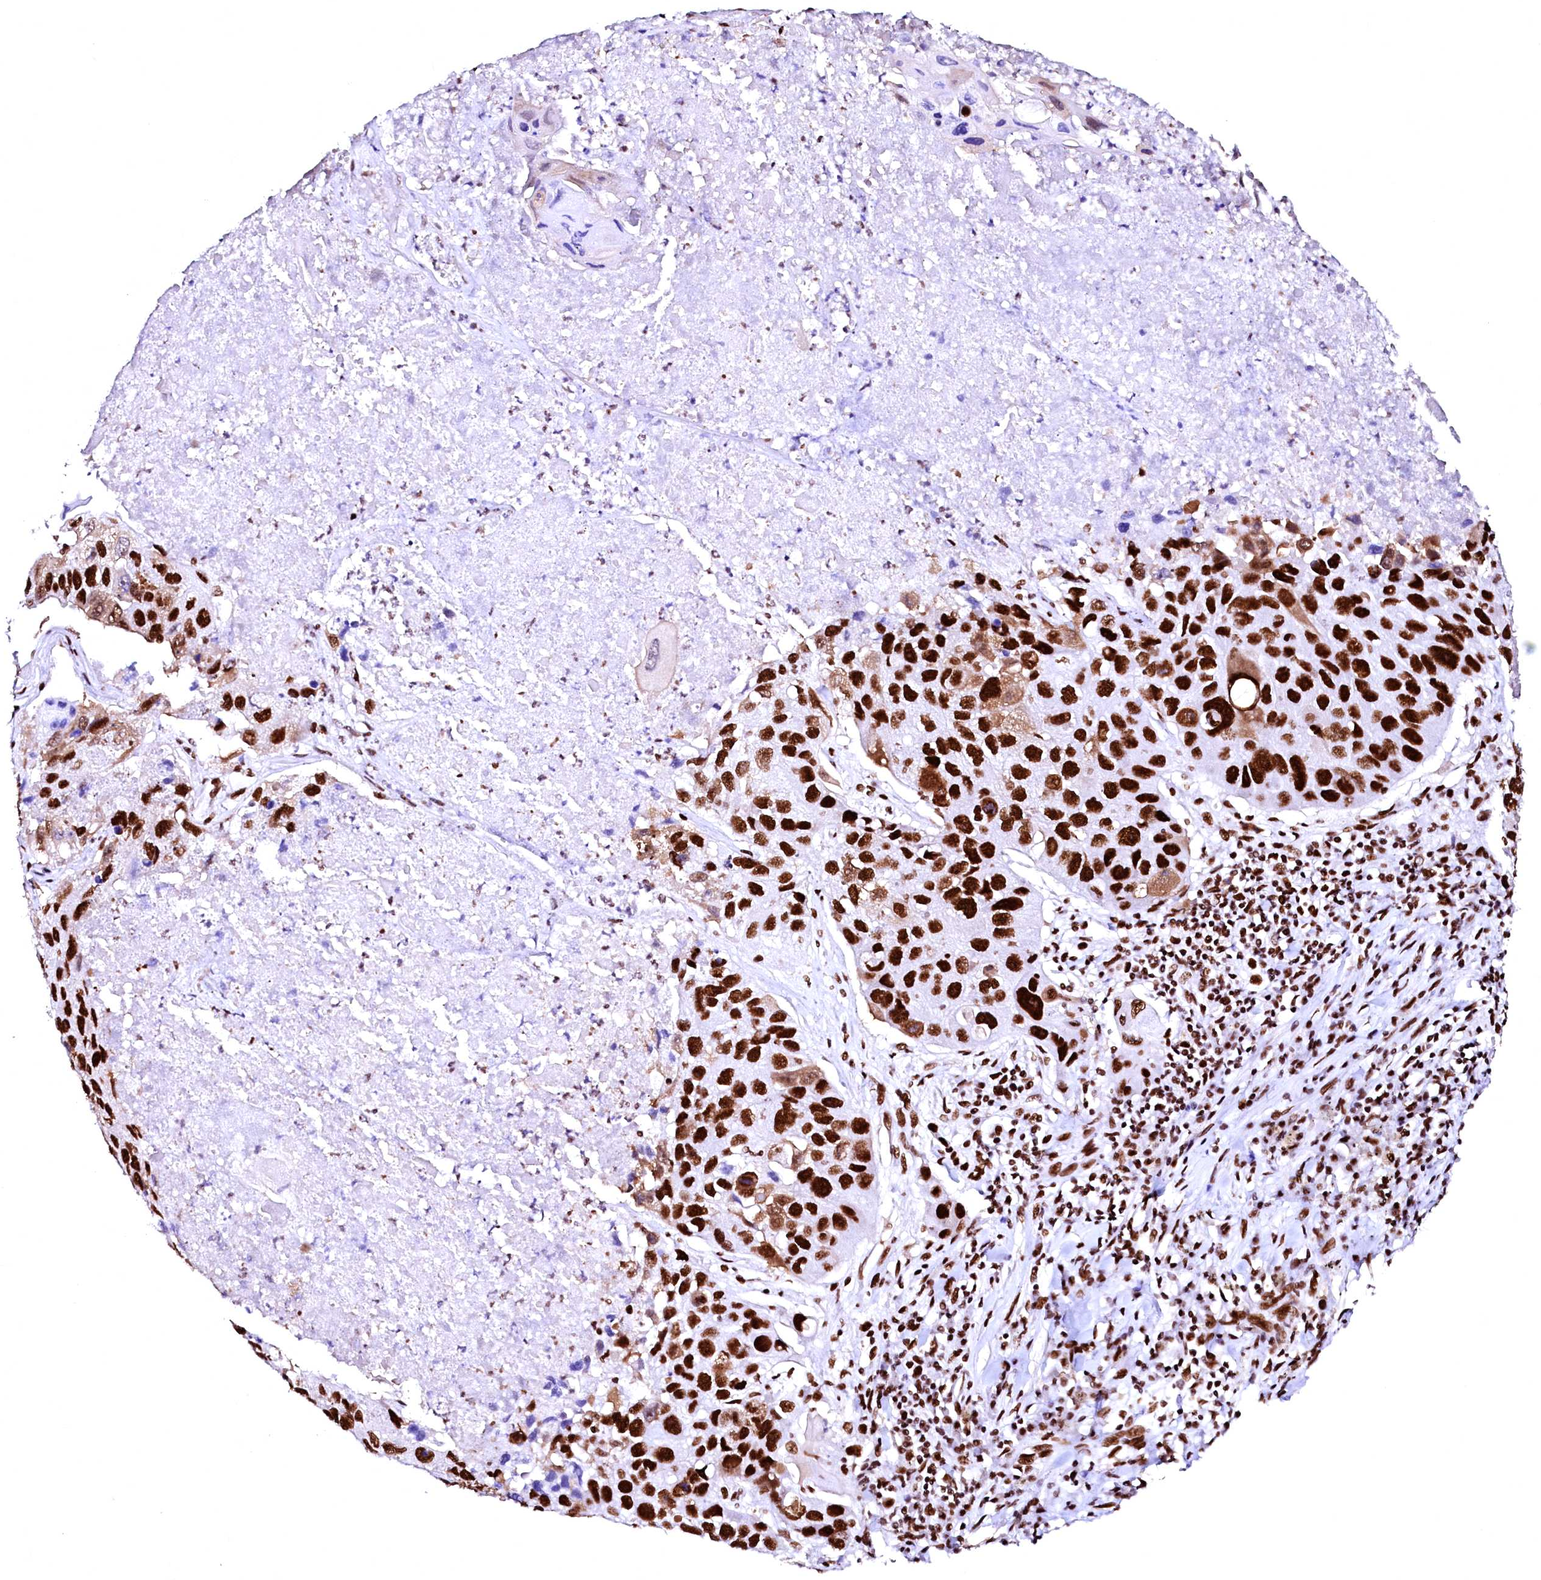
{"staining": {"intensity": "strong", "quantity": ">75%", "location": "nuclear"}, "tissue": "lung cancer", "cell_type": "Tumor cells", "image_type": "cancer", "snomed": [{"axis": "morphology", "description": "Squamous cell carcinoma, NOS"}, {"axis": "topography", "description": "Lung"}], "caption": "A high amount of strong nuclear staining is identified in about >75% of tumor cells in lung squamous cell carcinoma tissue.", "gene": "CPSF6", "patient": {"sex": "male", "age": 61}}